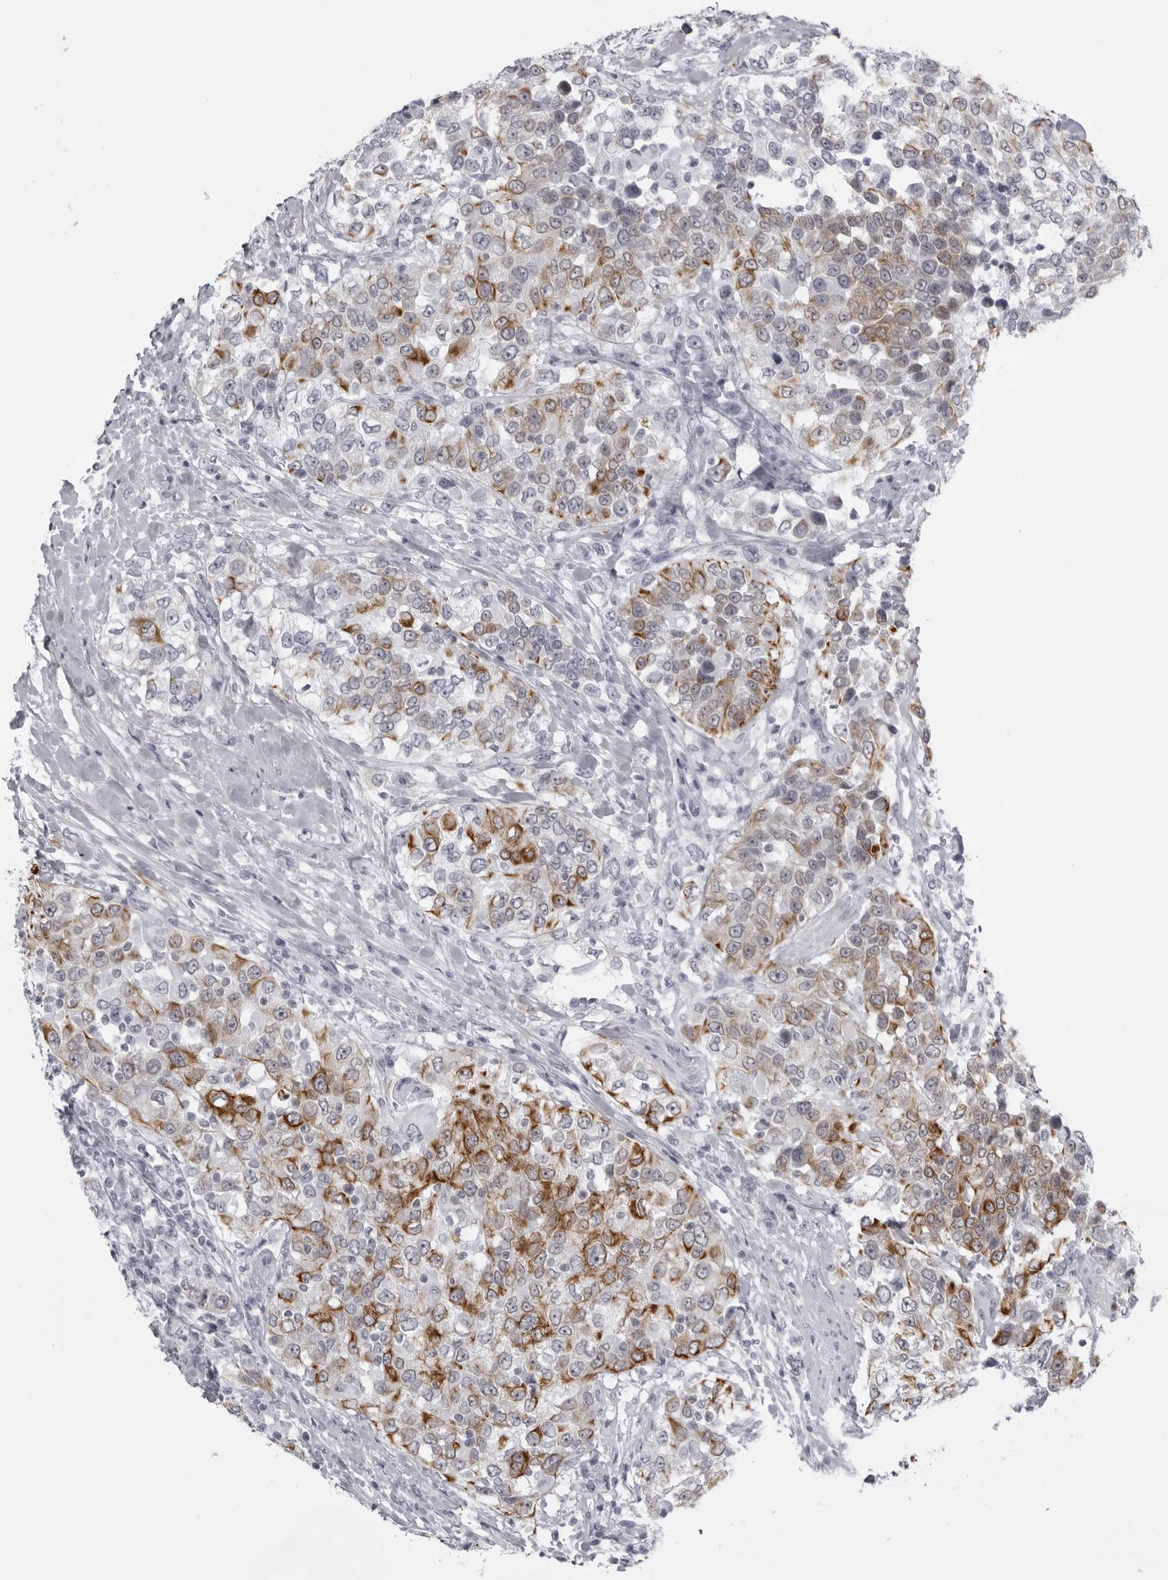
{"staining": {"intensity": "moderate", "quantity": ">75%", "location": "cytoplasmic/membranous"}, "tissue": "urothelial cancer", "cell_type": "Tumor cells", "image_type": "cancer", "snomed": [{"axis": "morphology", "description": "Urothelial carcinoma, High grade"}, {"axis": "topography", "description": "Urinary bladder"}], "caption": "Approximately >75% of tumor cells in human urothelial cancer exhibit moderate cytoplasmic/membranous protein expression as visualized by brown immunohistochemical staining.", "gene": "UROD", "patient": {"sex": "female", "age": 80}}